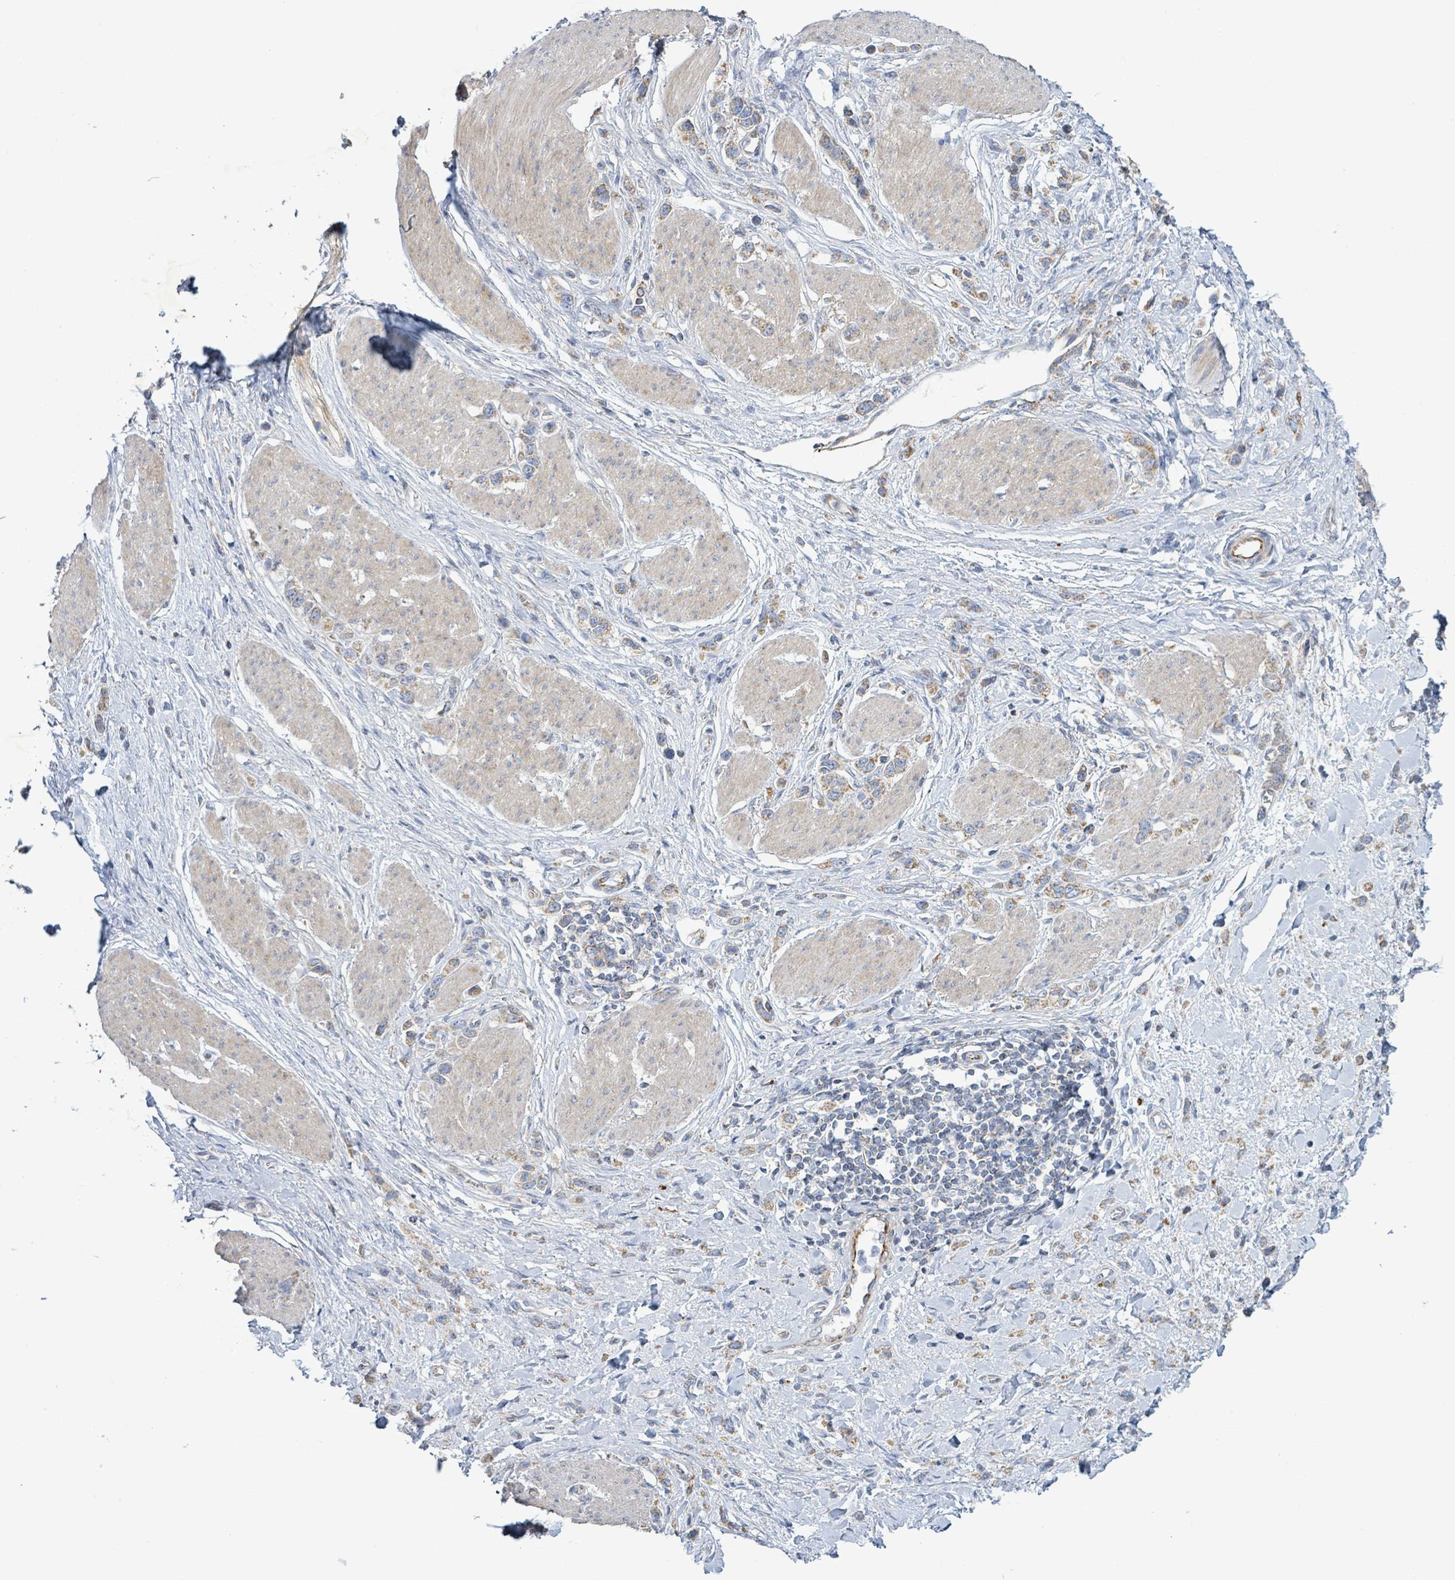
{"staining": {"intensity": "moderate", "quantity": ">75%", "location": "cytoplasmic/membranous"}, "tissue": "stomach cancer", "cell_type": "Tumor cells", "image_type": "cancer", "snomed": [{"axis": "morphology", "description": "Adenocarcinoma, NOS"}, {"axis": "topography", "description": "Stomach"}], "caption": "IHC micrograph of neoplastic tissue: adenocarcinoma (stomach) stained using immunohistochemistry reveals medium levels of moderate protein expression localized specifically in the cytoplasmic/membranous of tumor cells, appearing as a cytoplasmic/membranous brown color.", "gene": "ALG12", "patient": {"sex": "female", "age": 65}}